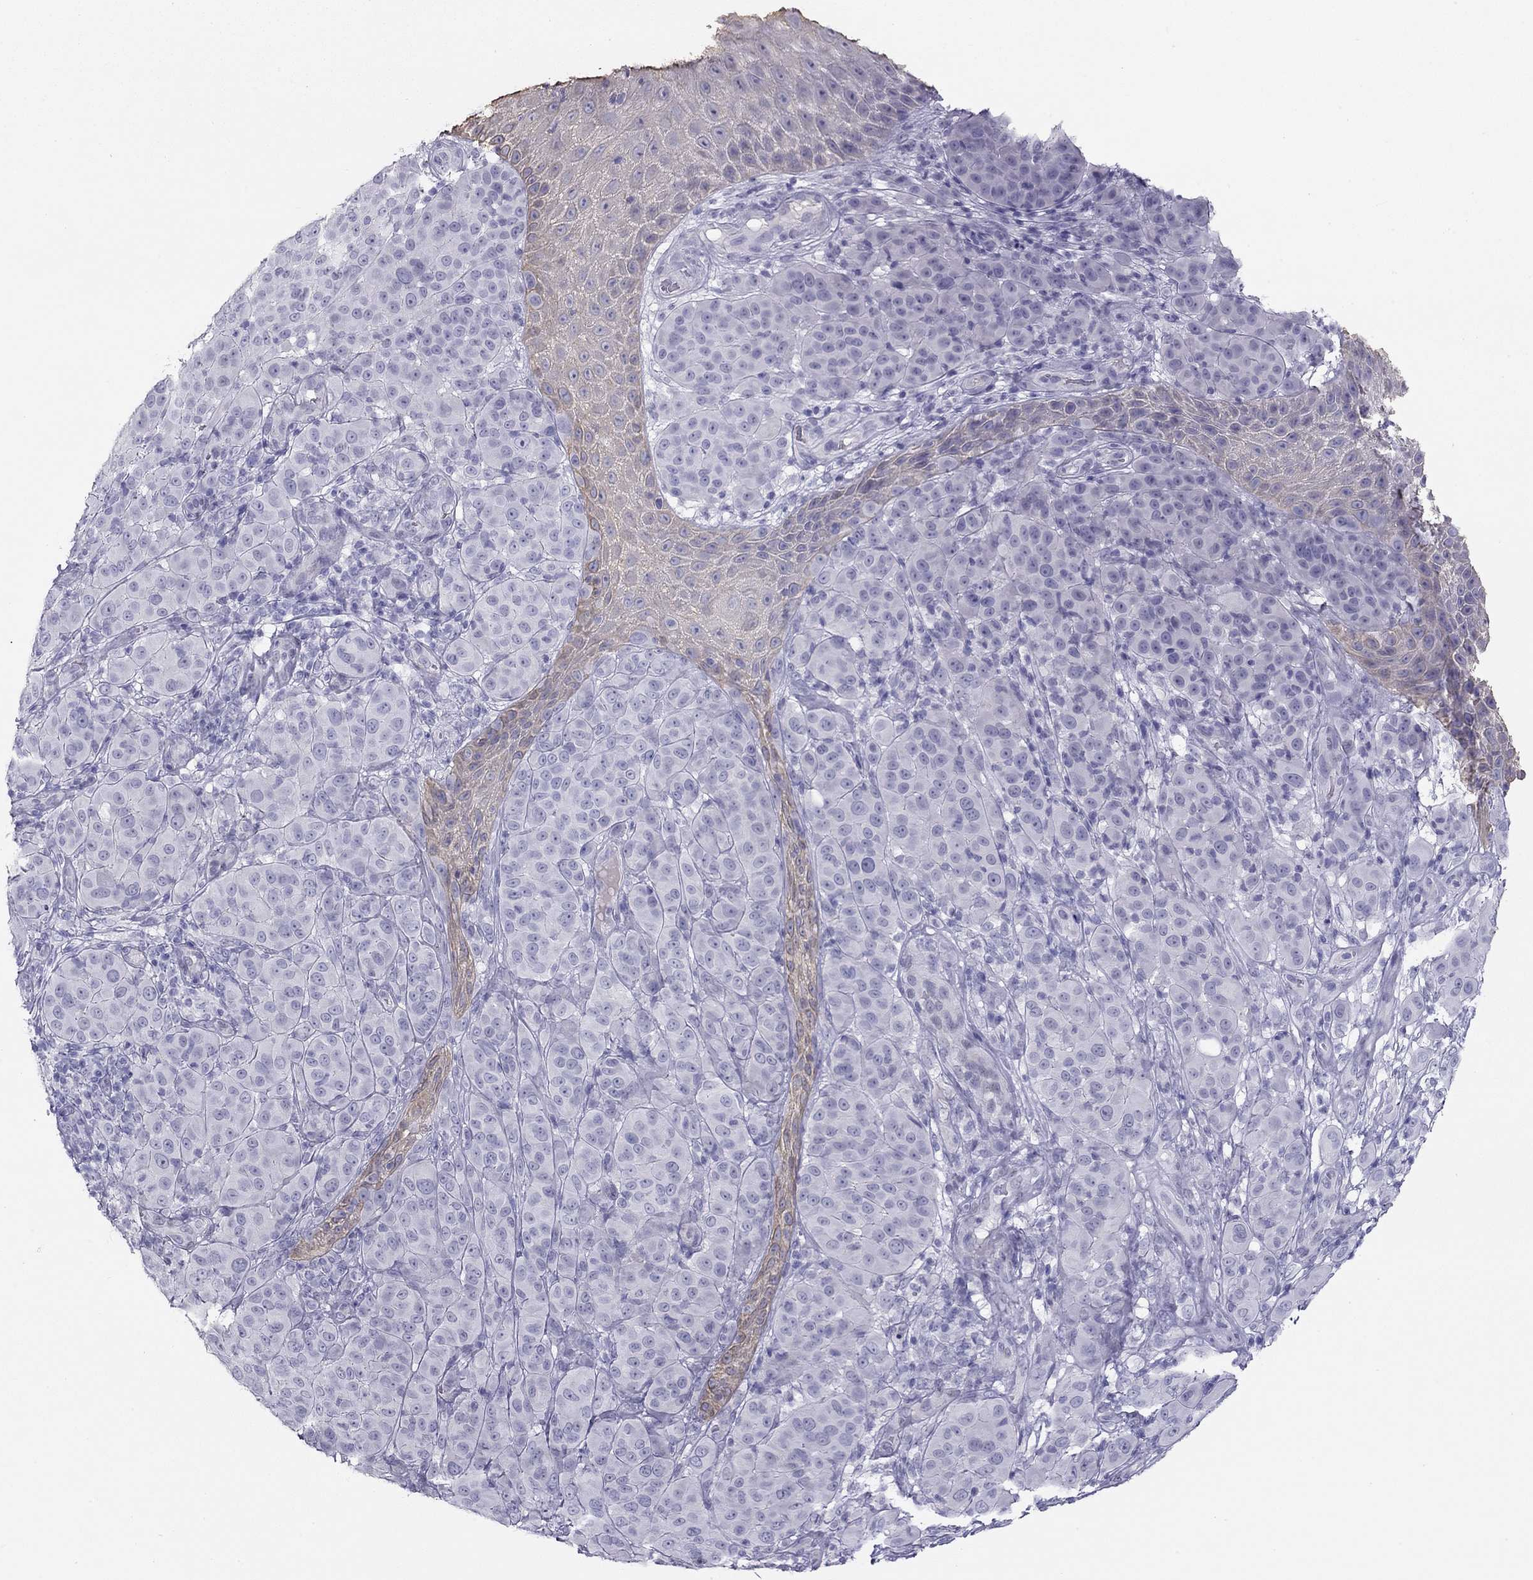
{"staining": {"intensity": "negative", "quantity": "none", "location": "none"}, "tissue": "melanoma", "cell_type": "Tumor cells", "image_type": "cancer", "snomed": [{"axis": "morphology", "description": "Malignant melanoma, NOS"}, {"axis": "topography", "description": "Skin"}], "caption": "This is an immunohistochemistry (IHC) image of human melanoma. There is no staining in tumor cells.", "gene": "KCNV2", "patient": {"sex": "female", "age": 87}}